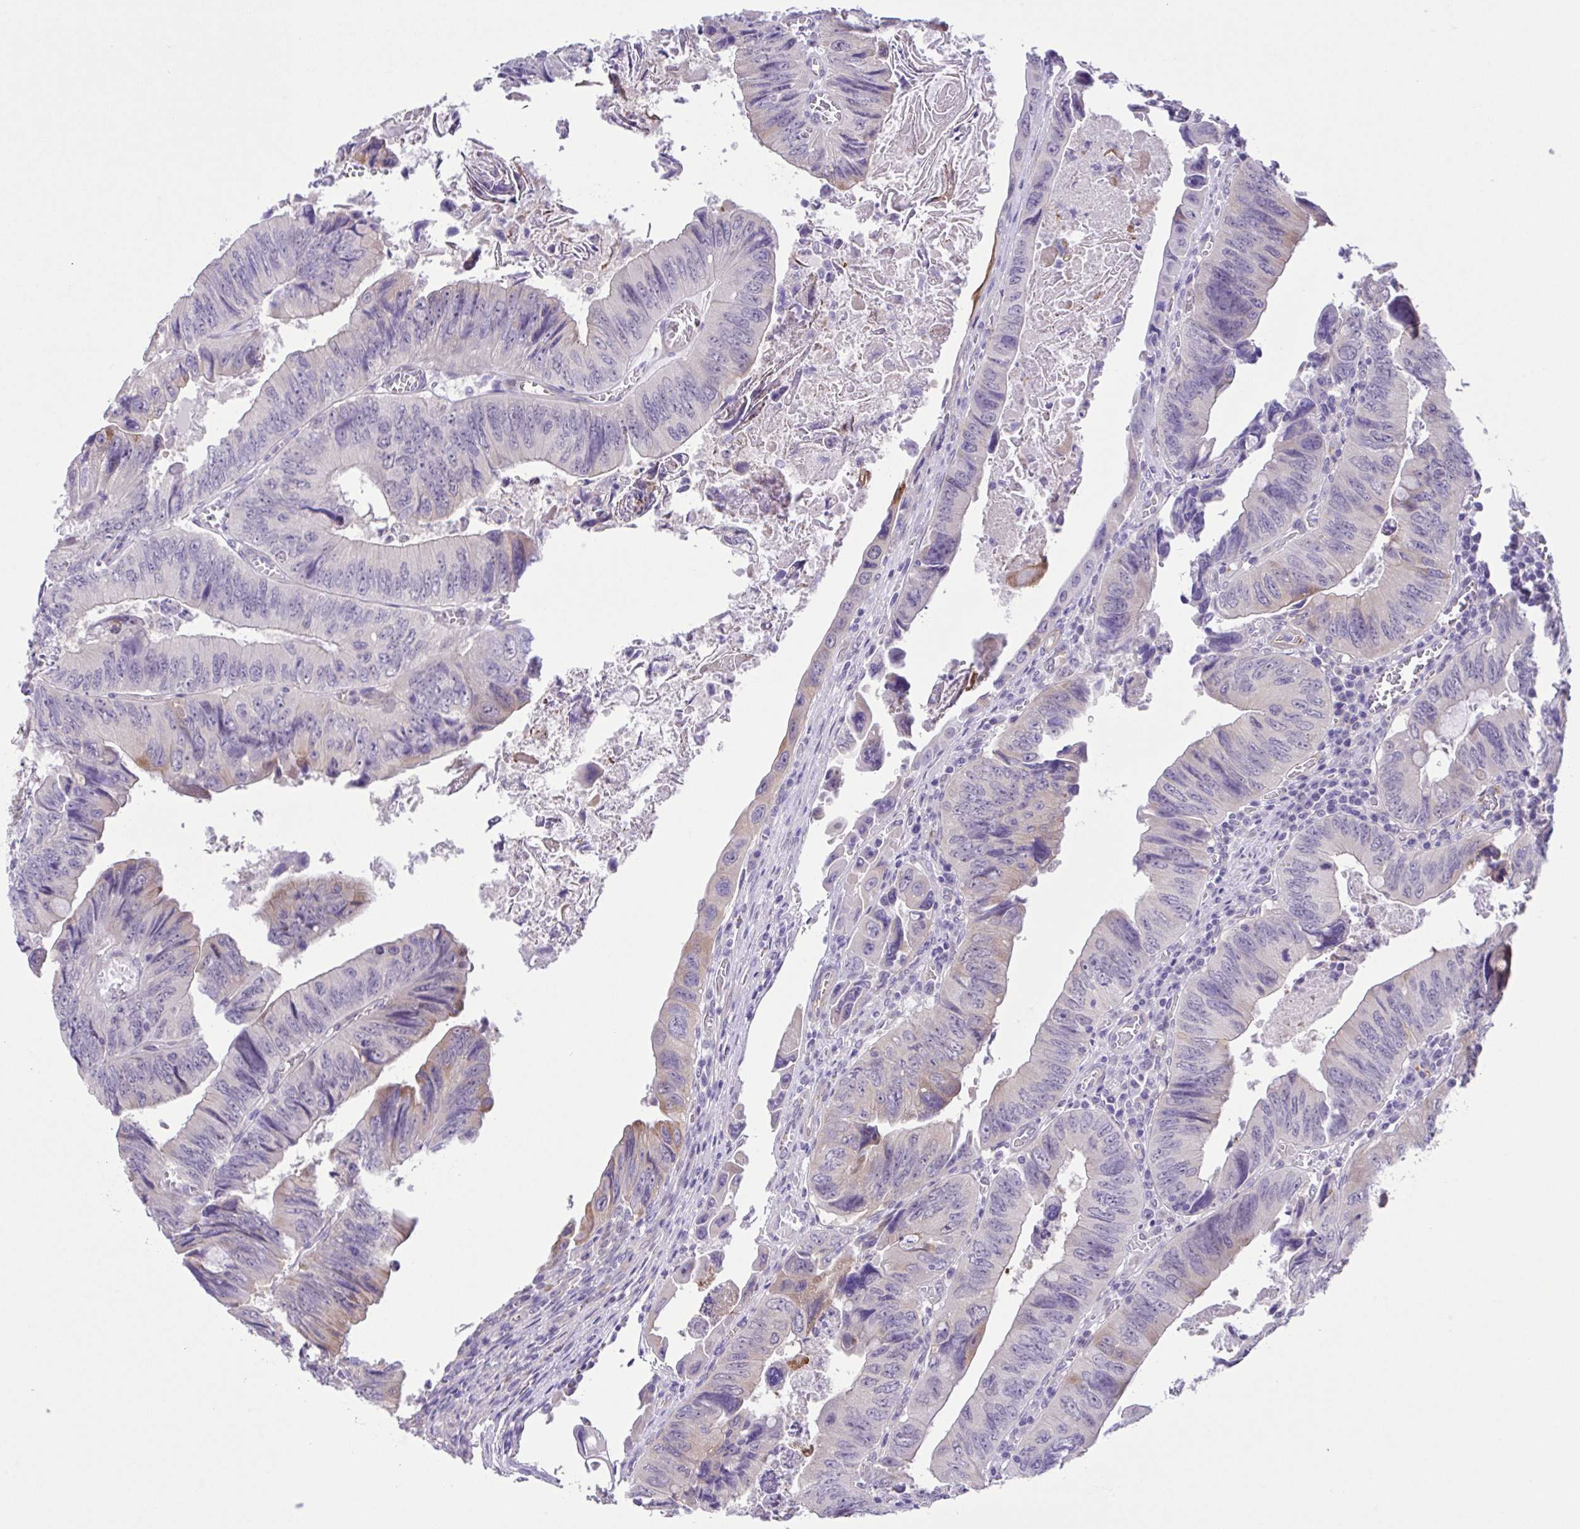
{"staining": {"intensity": "moderate", "quantity": "<25%", "location": "cytoplasmic/membranous"}, "tissue": "colorectal cancer", "cell_type": "Tumor cells", "image_type": "cancer", "snomed": [{"axis": "morphology", "description": "Adenocarcinoma, NOS"}, {"axis": "topography", "description": "Colon"}], "caption": "Protein expression by IHC shows moderate cytoplasmic/membranous staining in about <25% of tumor cells in colorectal adenocarcinoma.", "gene": "DCLK2", "patient": {"sex": "female", "age": 84}}